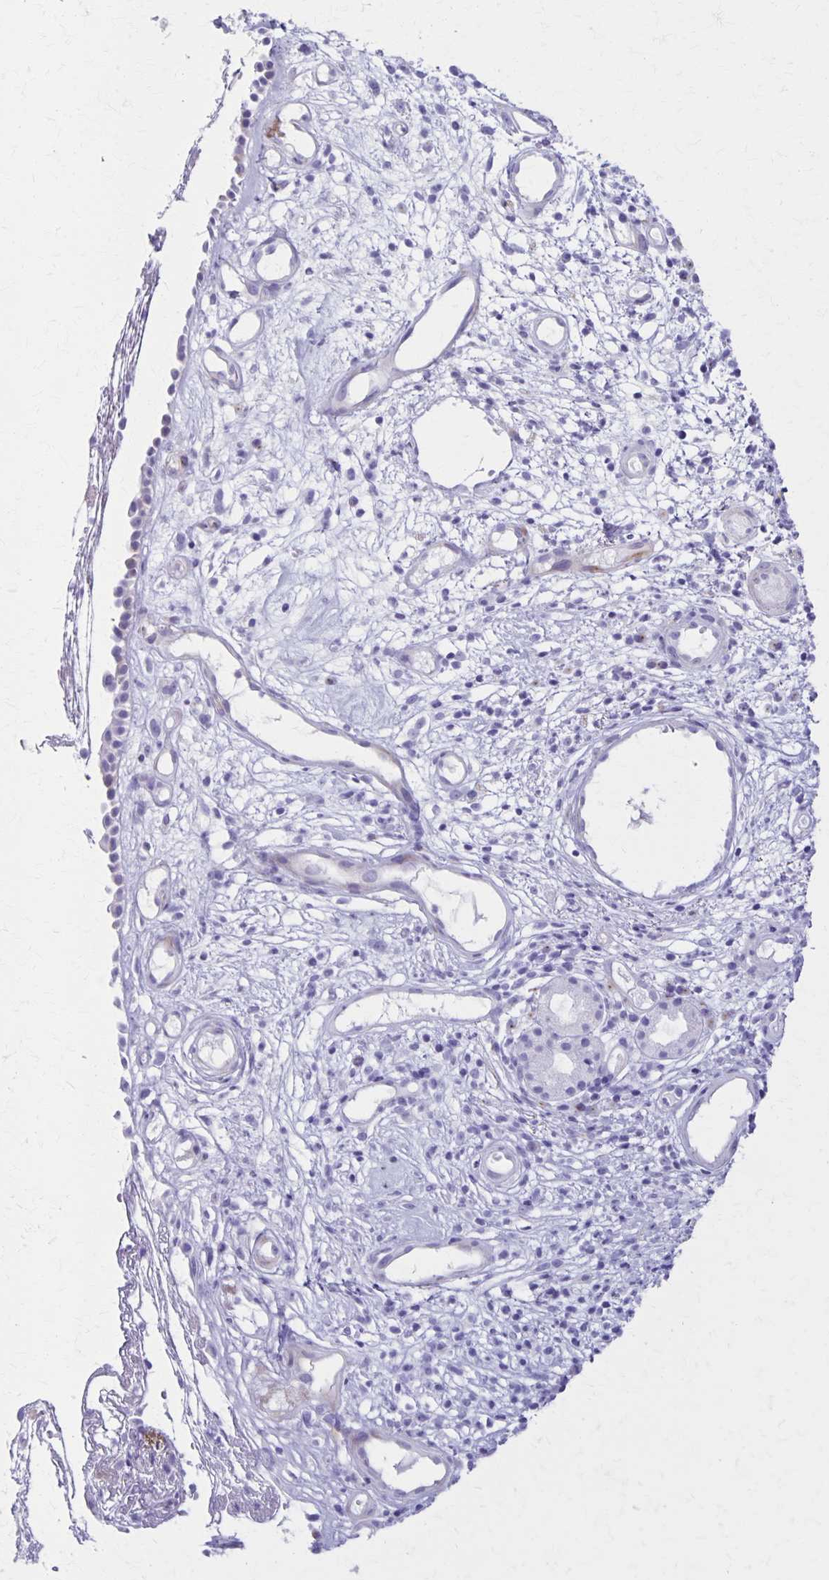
{"staining": {"intensity": "moderate", "quantity": "25%-75%", "location": "cytoplasmic/membranous"}, "tissue": "nasopharynx", "cell_type": "Respiratory epithelial cells", "image_type": "normal", "snomed": [{"axis": "morphology", "description": "Normal tissue, NOS"}, {"axis": "morphology", "description": "Inflammation, NOS"}, {"axis": "topography", "description": "Nasopharynx"}], "caption": "Immunohistochemistry photomicrograph of benign nasopharynx stained for a protein (brown), which reveals medium levels of moderate cytoplasmic/membranous positivity in about 25%-75% of respiratory epithelial cells.", "gene": "DEFA5", "patient": {"sex": "male", "age": 54}}